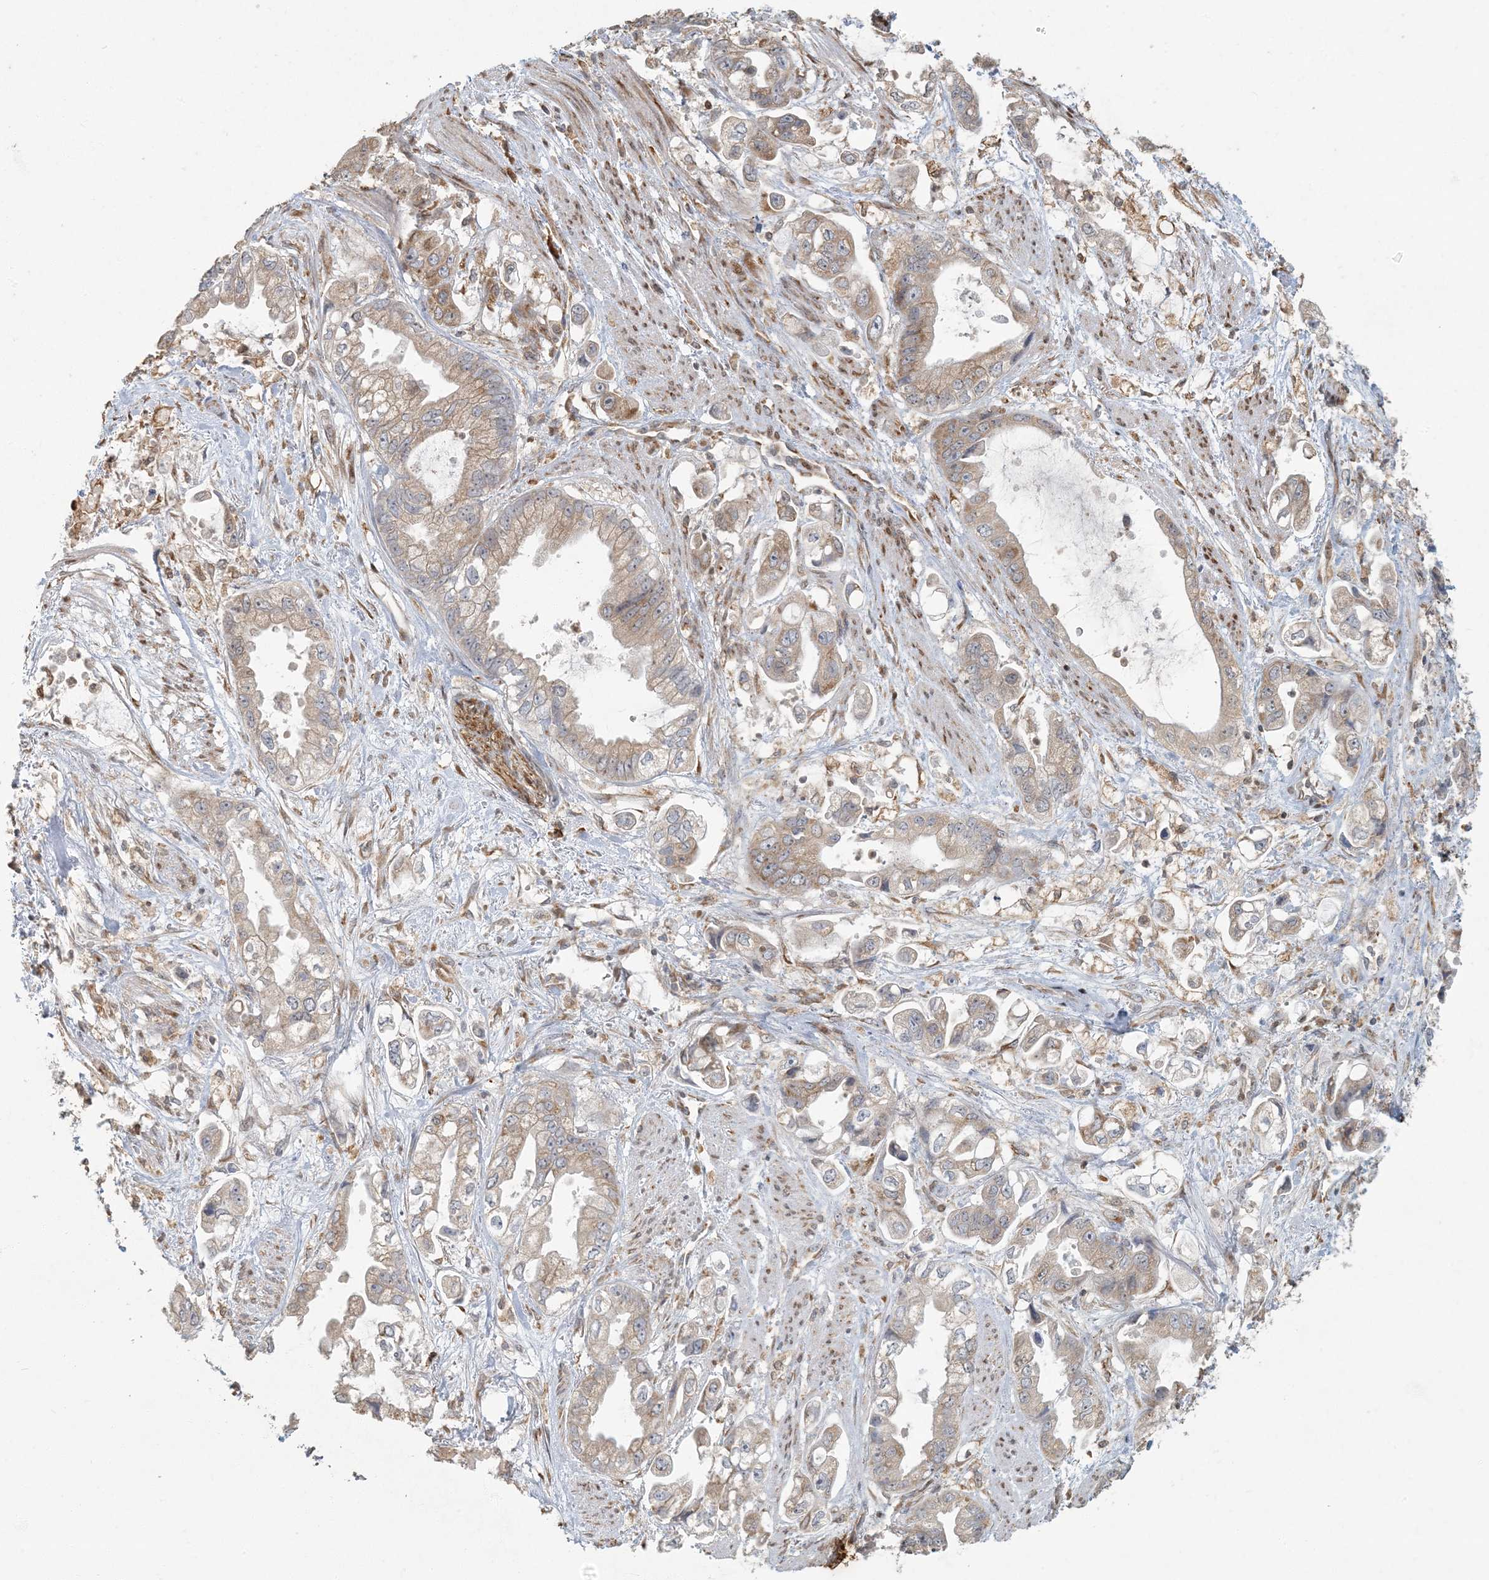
{"staining": {"intensity": "moderate", "quantity": "25%-75%", "location": "cytoplasmic/membranous"}, "tissue": "stomach cancer", "cell_type": "Tumor cells", "image_type": "cancer", "snomed": [{"axis": "morphology", "description": "Adenocarcinoma, NOS"}, {"axis": "topography", "description": "Stomach"}], "caption": "Immunohistochemical staining of stomach cancer exhibits medium levels of moderate cytoplasmic/membranous protein expression in about 25%-75% of tumor cells.", "gene": "AK9", "patient": {"sex": "male", "age": 62}}